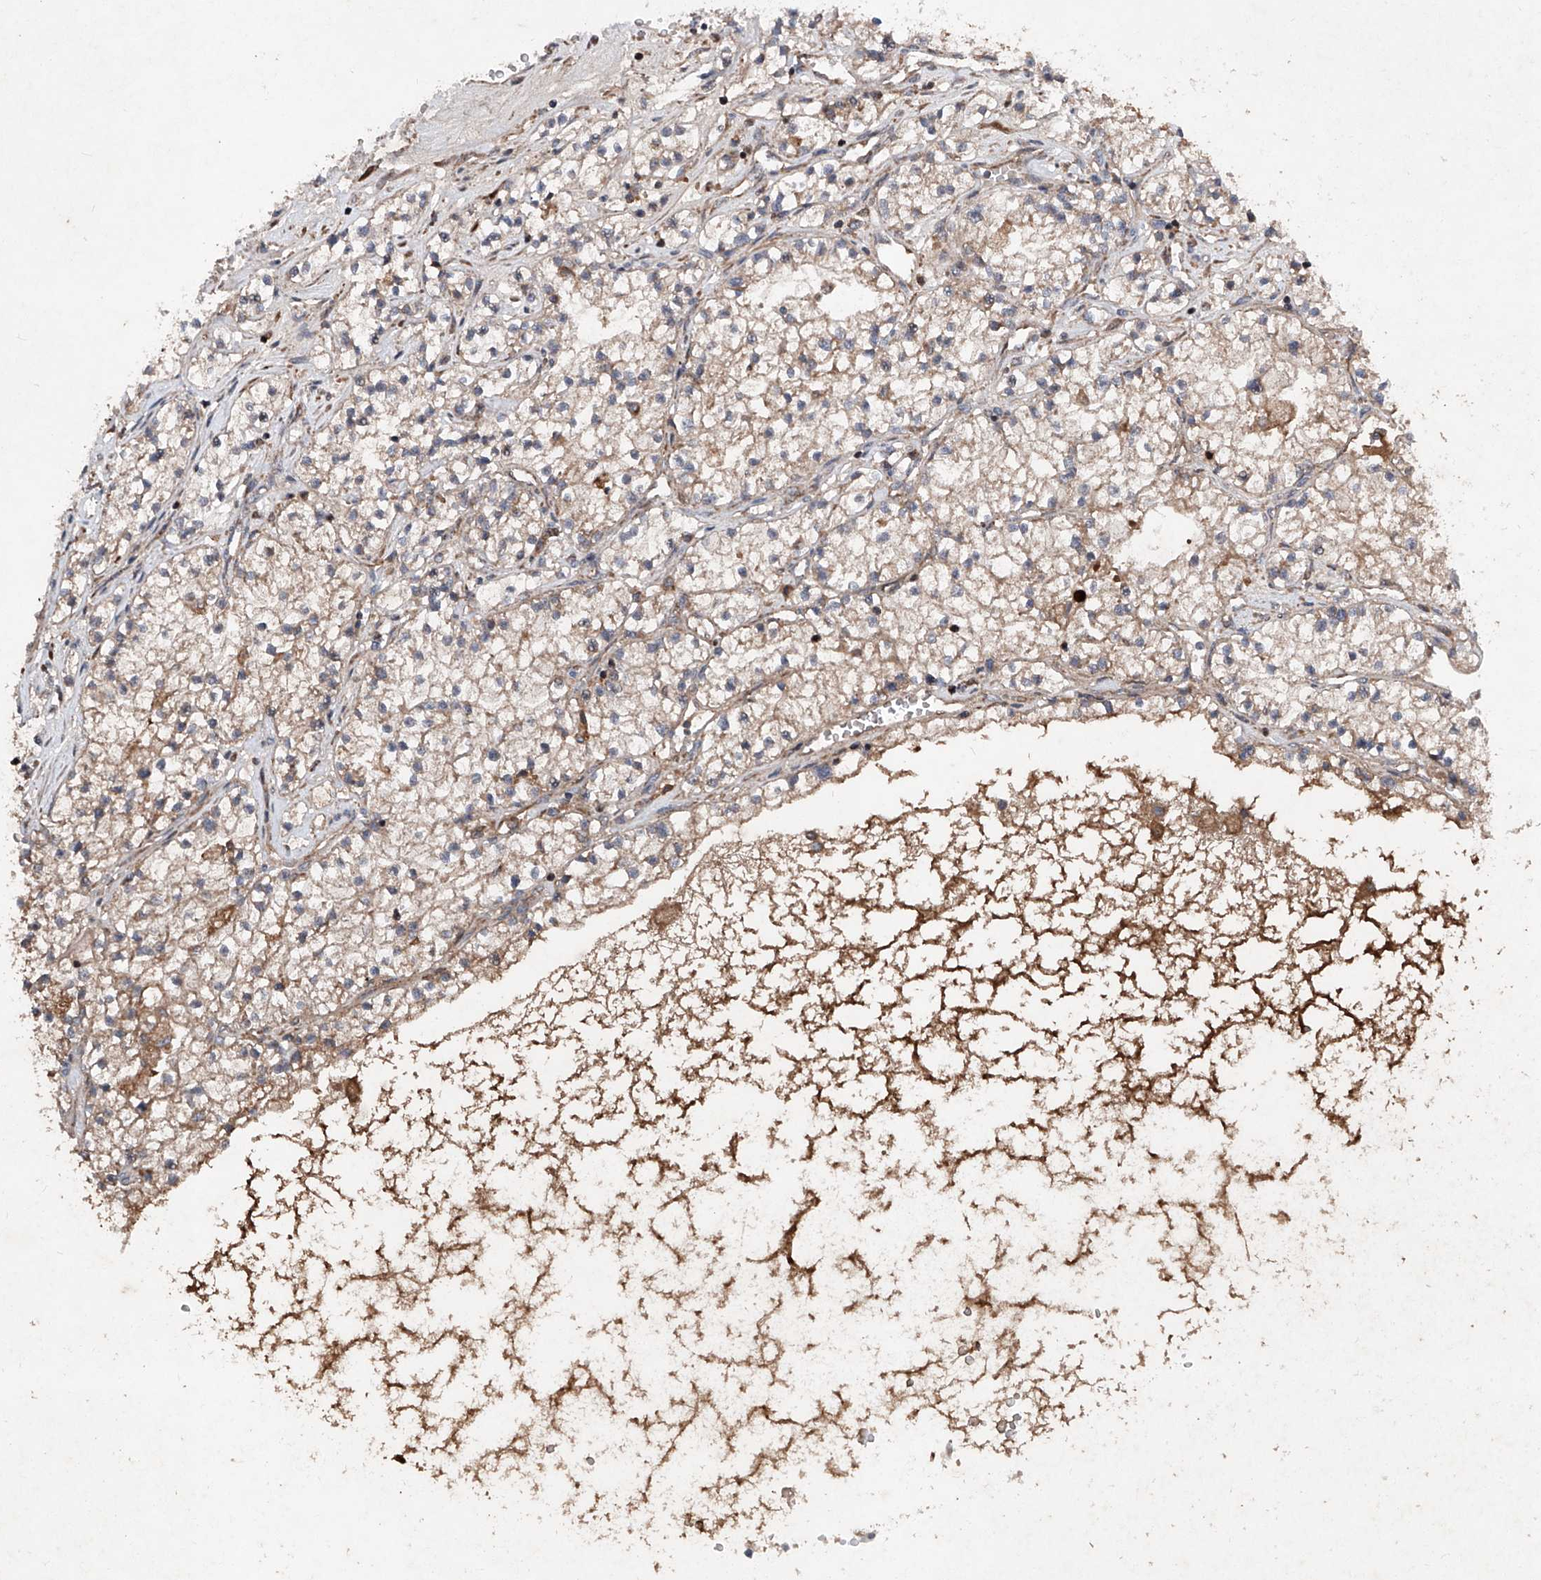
{"staining": {"intensity": "weak", "quantity": ">75%", "location": "cytoplasmic/membranous"}, "tissue": "renal cancer", "cell_type": "Tumor cells", "image_type": "cancer", "snomed": [{"axis": "morphology", "description": "Normal tissue, NOS"}, {"axis": "morphology", "description": "Adenocarcinoma, NOS"}, {"axis": "topography", "description": "Kidney"}], "caption": "Tumor cells reveal weak cytoplasmic/membranous positivity in about >75% of cells in renal adenocarcinoma. The staining was performed using DAB to visualize the protein expression in brown, while the nuclei were stained in blue with hematoxylin (Magnification: 20x).", "gene": "DAD1", "patient": {"sex": "male", "age": 68}}